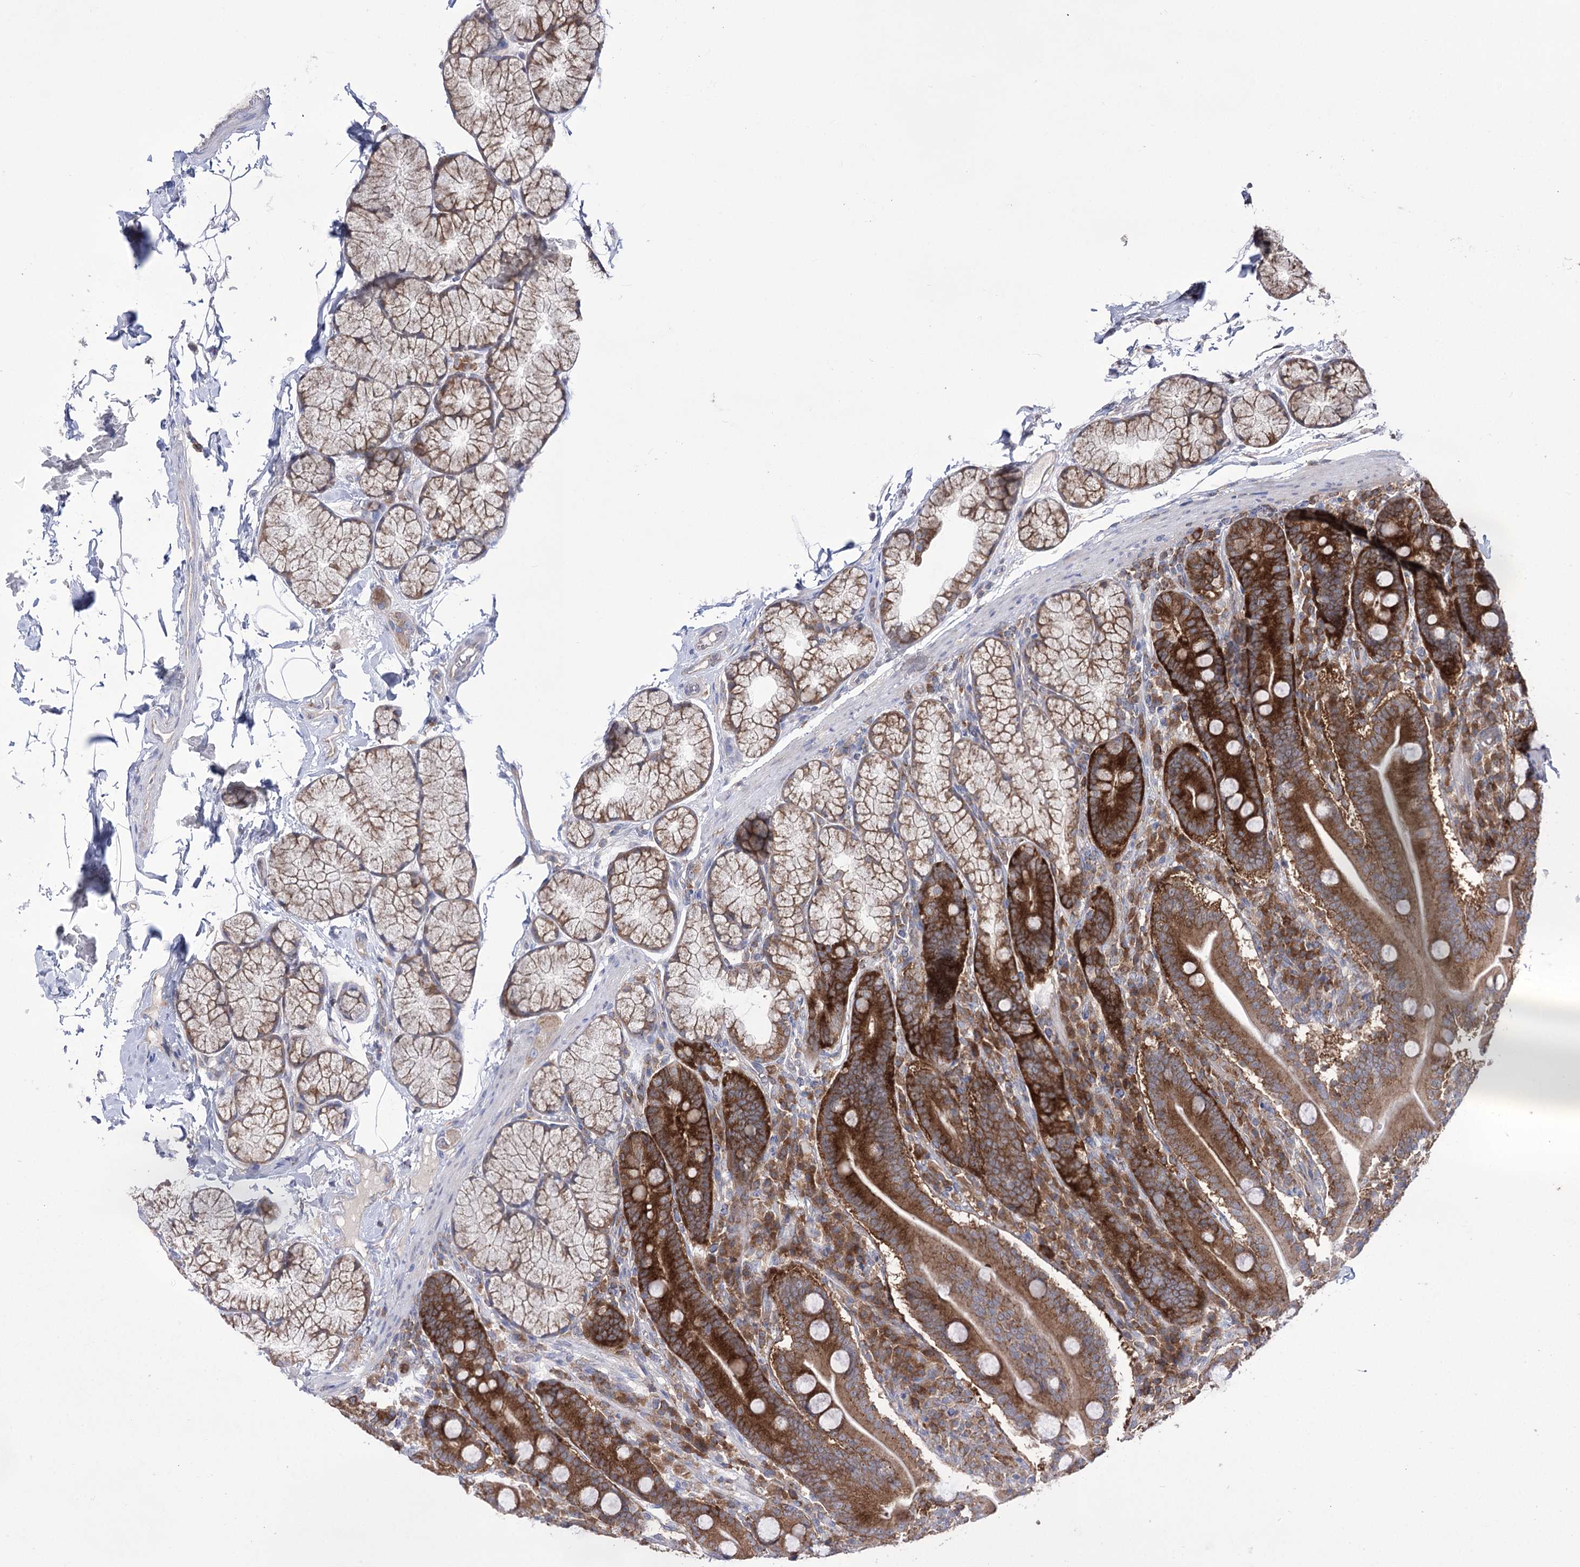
{"staining": {"intensity": "strong", "quantity": ">75%", "location": "cytoplasmic/membranous"}, "tissue": "duodenum", "cell_type": "Glandular cells", "image_type": "normal", "snomed": [{"axis": "morphology", "description": "Normal tissue, NOS"}, {"axis": "topography", "description": "Duodenum"}], "caption": "Immunohistochemical staining of unremarkable duodenum reveals strong cytoplasmic/membranous protein positivity in about >75% of glandular cells.", "gene": "ZNF622", "patient": {"sex": "male", "age": 35}}